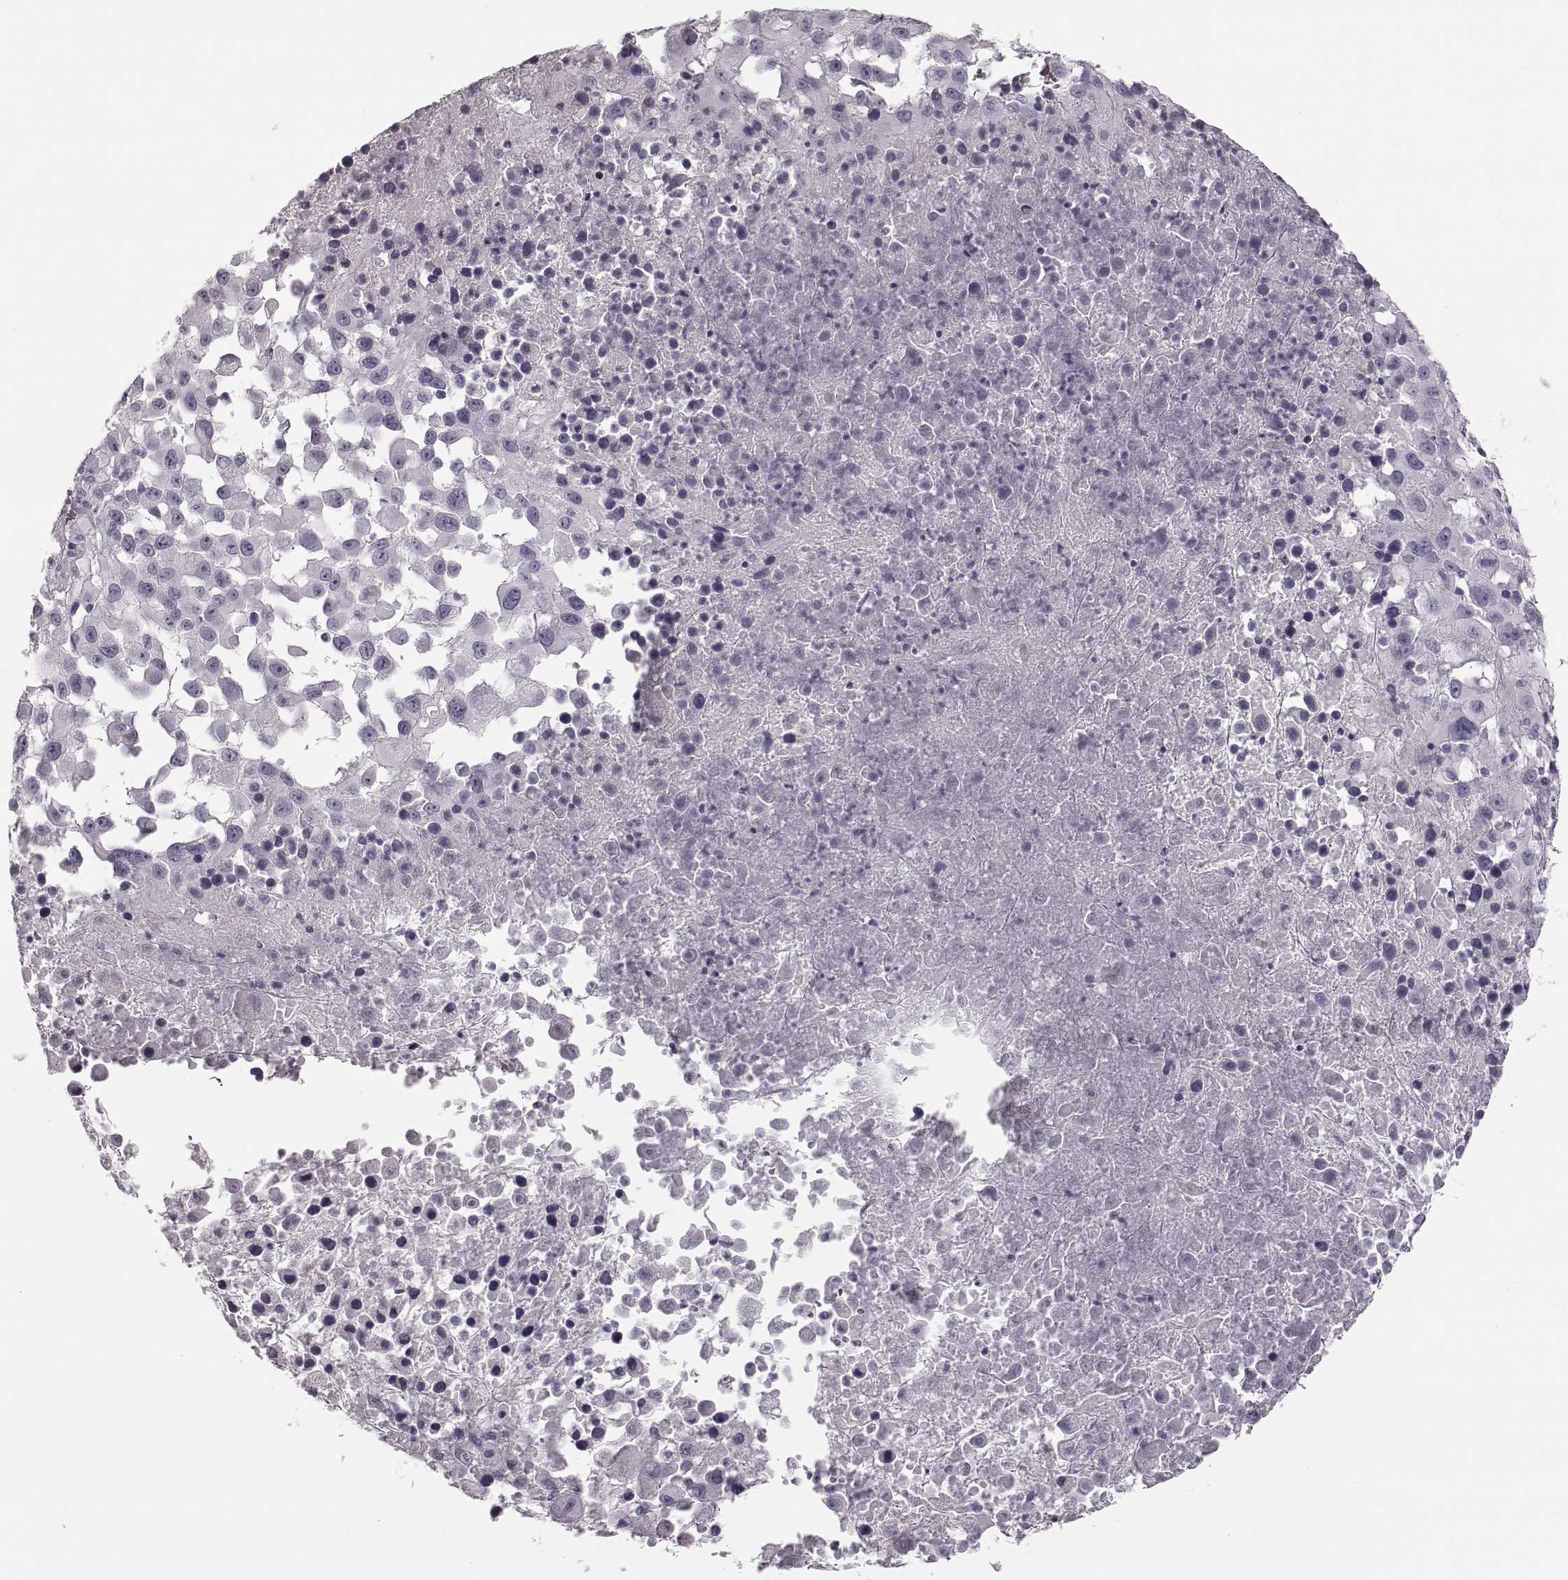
{"staining": {"intensity": "negative", "quantity": "none", "location": "none"}, "tissue": "melanoma", "cell_type": "Tumor cells", "image_type": "cancer", "snomed": [{"axis": "morphology", "description": "Malignant melanoma, Metastatic site"}, {"axis": "topography", "description": "Soft tissue"}], "caption": "Melanoma was stained to show a protein in brown. There is no significant staining in tumor cells.", "gene": "ZNF433", "patient": {"sex": "male", "age": 50}}